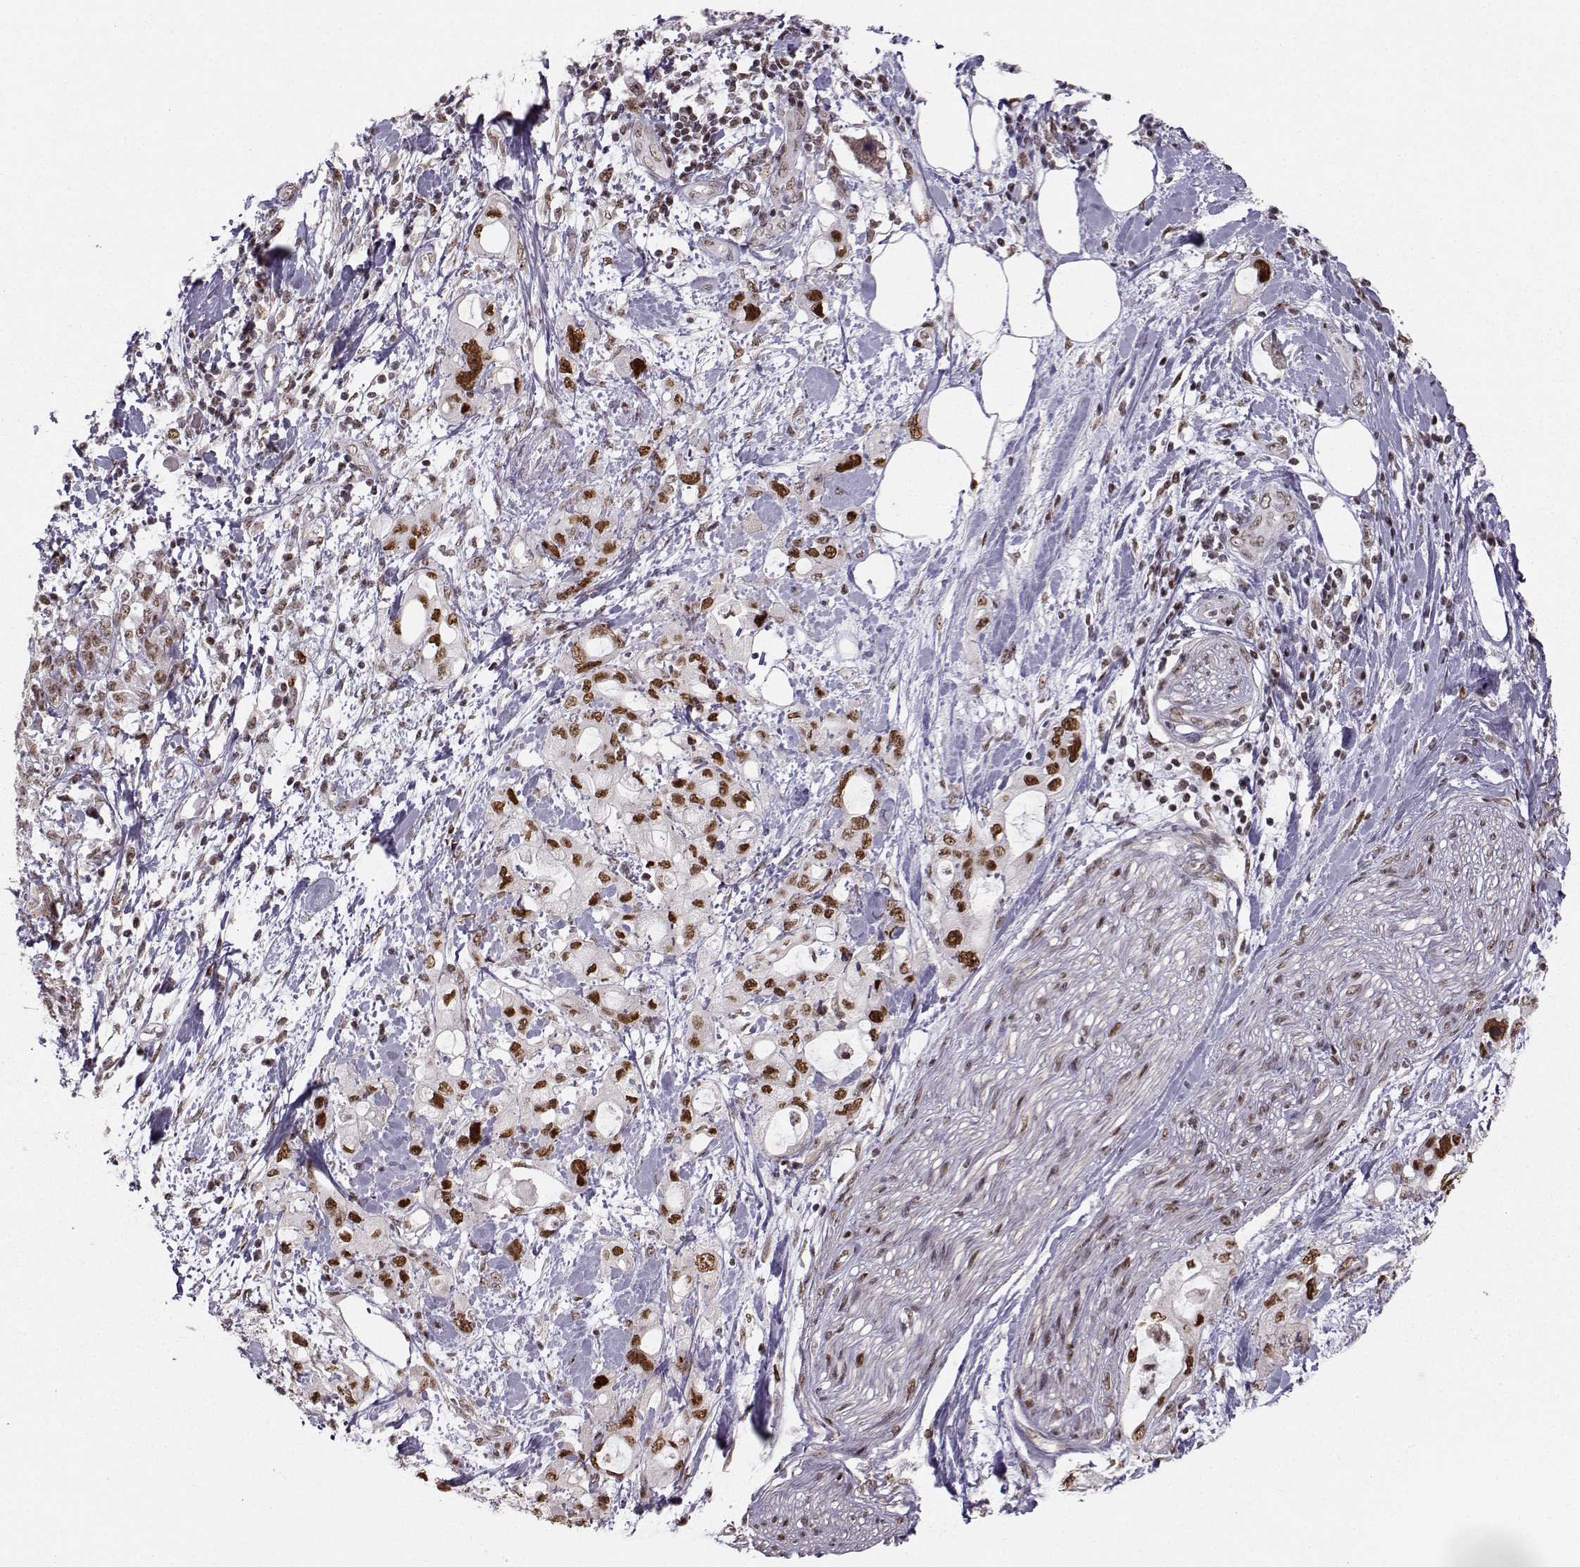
{"staining": {"intensity": "strong", "quantity": "25%-75%", "location": "nuclear"}, "tissue": "pancreatic cancer", "cell_type": "Tumor cells", "image_type": "cancer", "snomed": [{"axis": "morphology", "description": "Adenocarcinoma, NOS"}, {"axis": "topography", "description": "Pancreas"}], "caption": "Pancreatic adenocarcinoma stained with a protein marker displays strong staining in tumor cells.", "gene": "SNAPC2", "patient": {"sex": "female", "age": 56}}